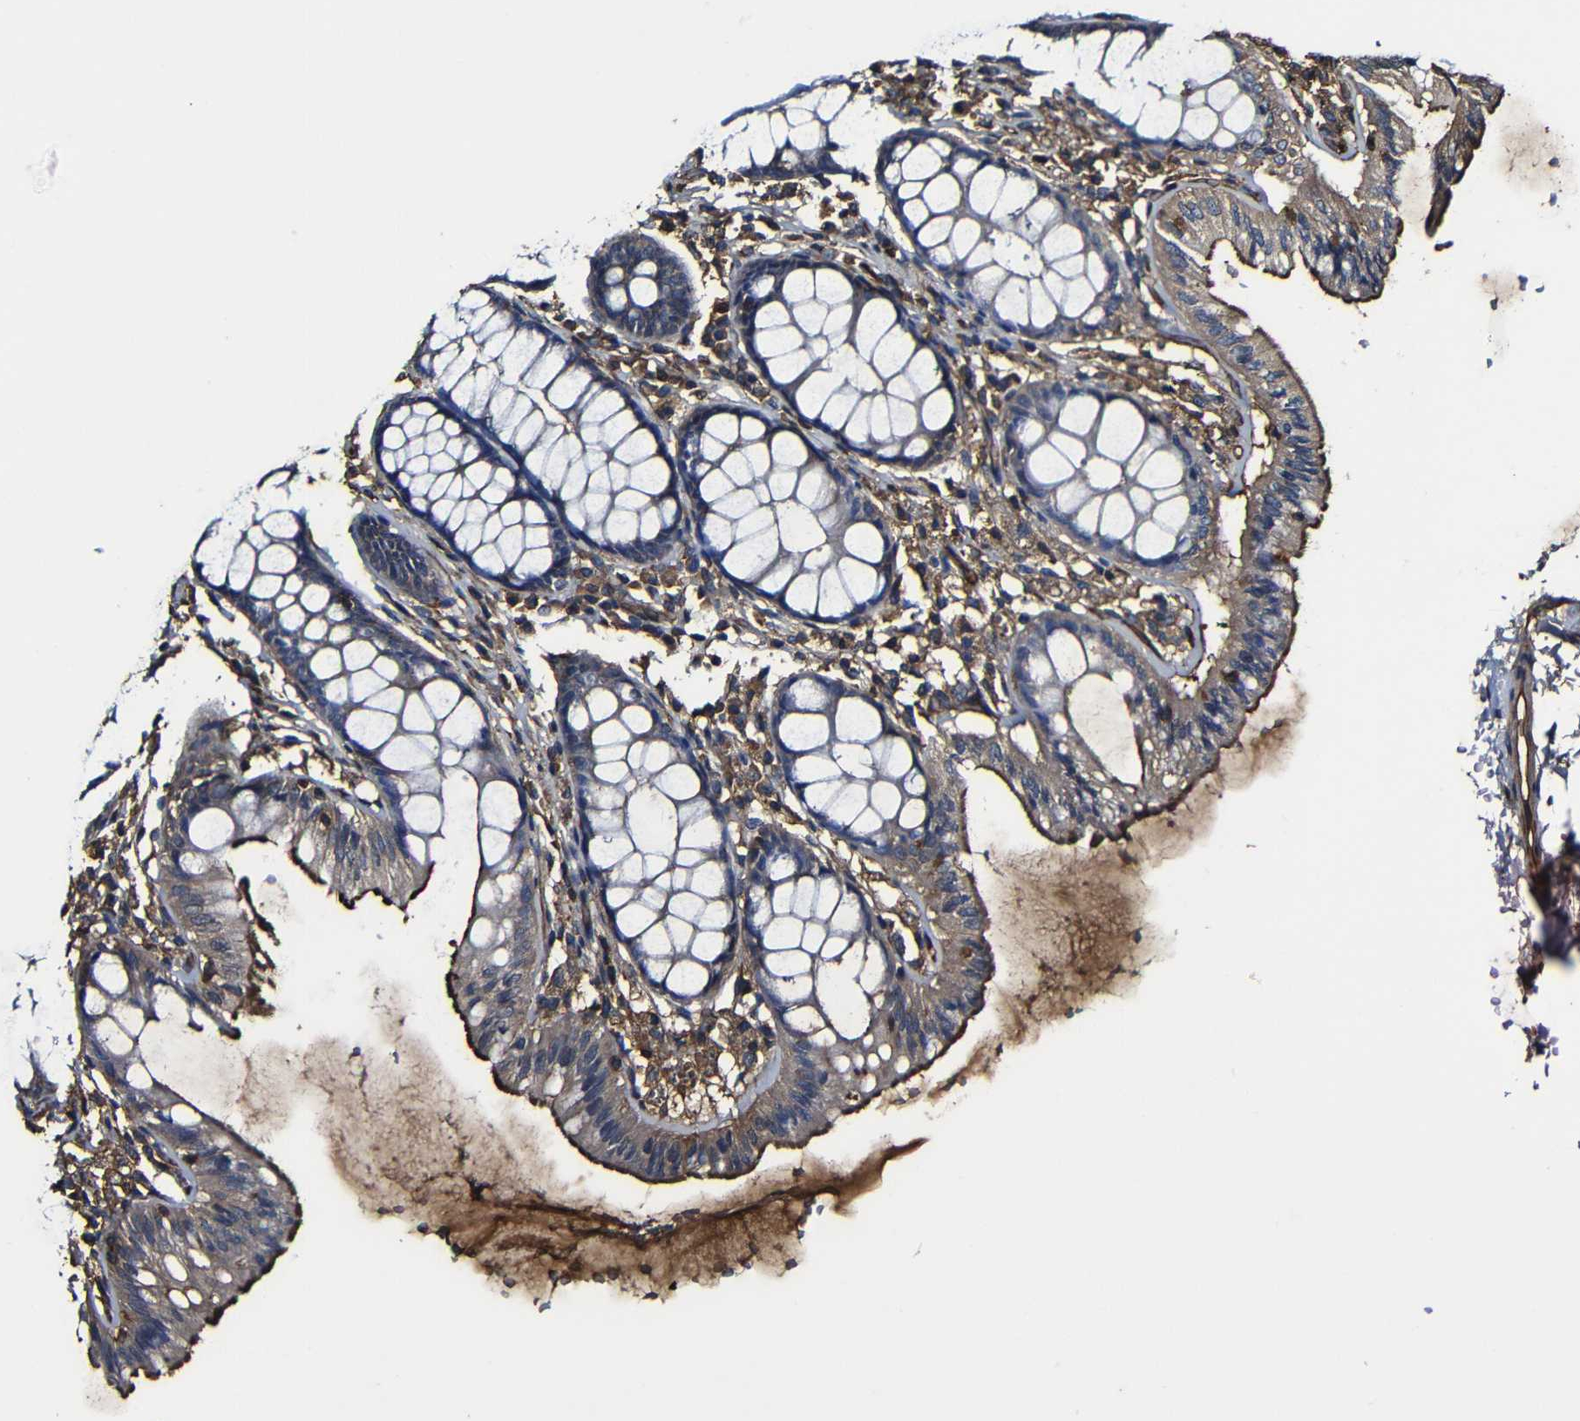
{"staining": {"intensity": "moderate", "quantity": ">75%", "location": "cytoplasmic/membranous"}, "tissue": "colon", "cell_type": "Endothelial cells", "image_type": "normal", "snomed": [{"axis": "morphology", "description": "Normal tissue, NOS"}, {"axis": "topography", "description": "Colon"}], "caption": "Immunohistochemistry photomicrograph of normal colon stained for a protein (brown), which displays medium levels of moderate cytoplasmic/membranous positivity in approximately >75% of endothelial cells.", "gene": "MSN", "patient": {"sex": "female", "age": 55}}